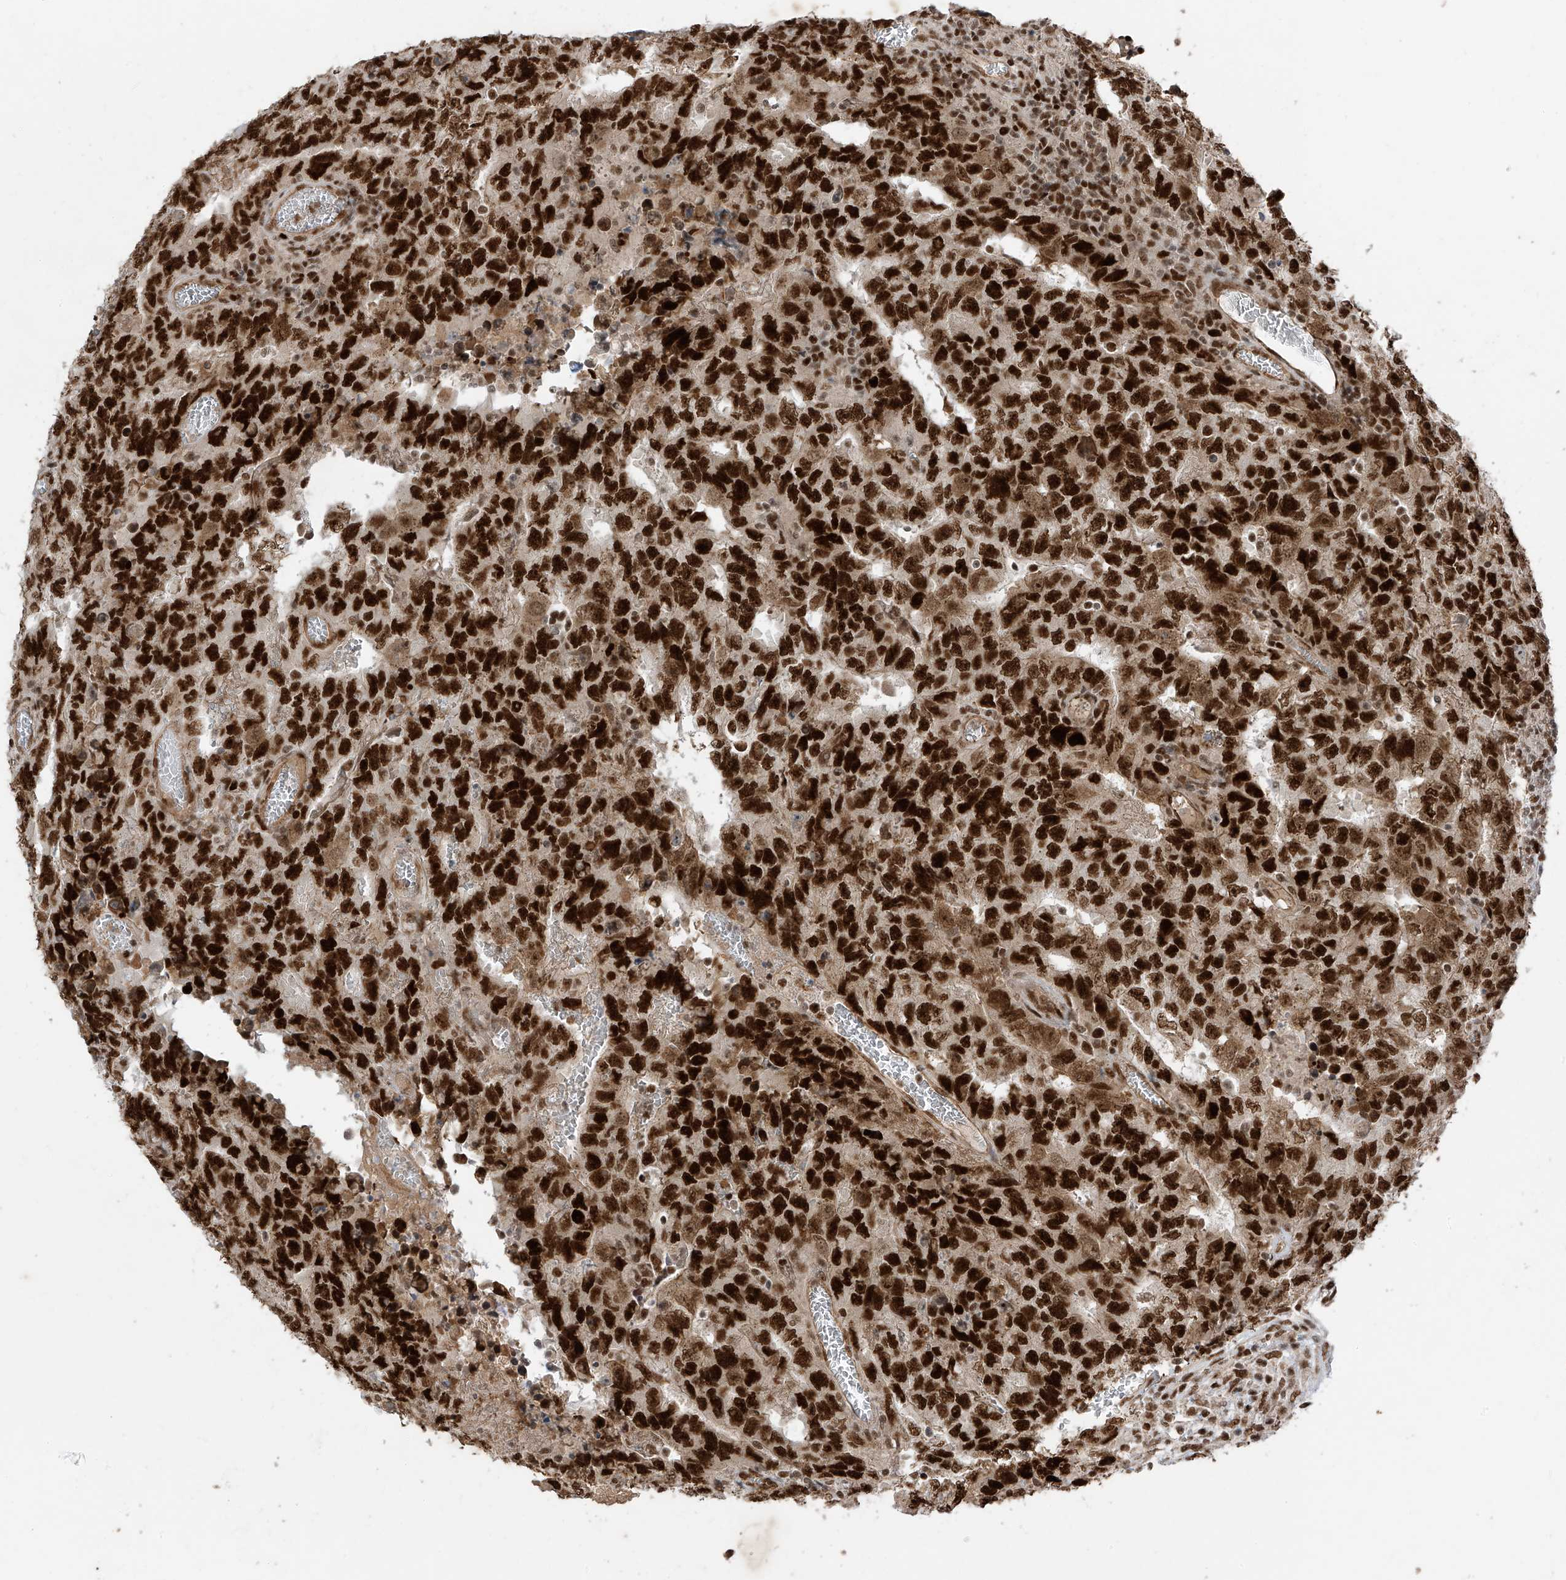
{"staining": {"intensity": "strong", "quantity": ">75%", "location": "nuclear"}, "tissue": "testis cancer", "cell_type": "Tumor cells", "image_type": "cancer", "snomed": [{"axis": "morphology", "description": "Carcinoma, Embryonal, NOS"}, {"axis": "topography", "description": "Testis"}], "caption": "A brown stain highlights strong nuclear staining of a protein in testis embryonal carcinoma tumor cells.", "gene": "ARHGEF3", "patient": {"sex": "male", "age": 26}}